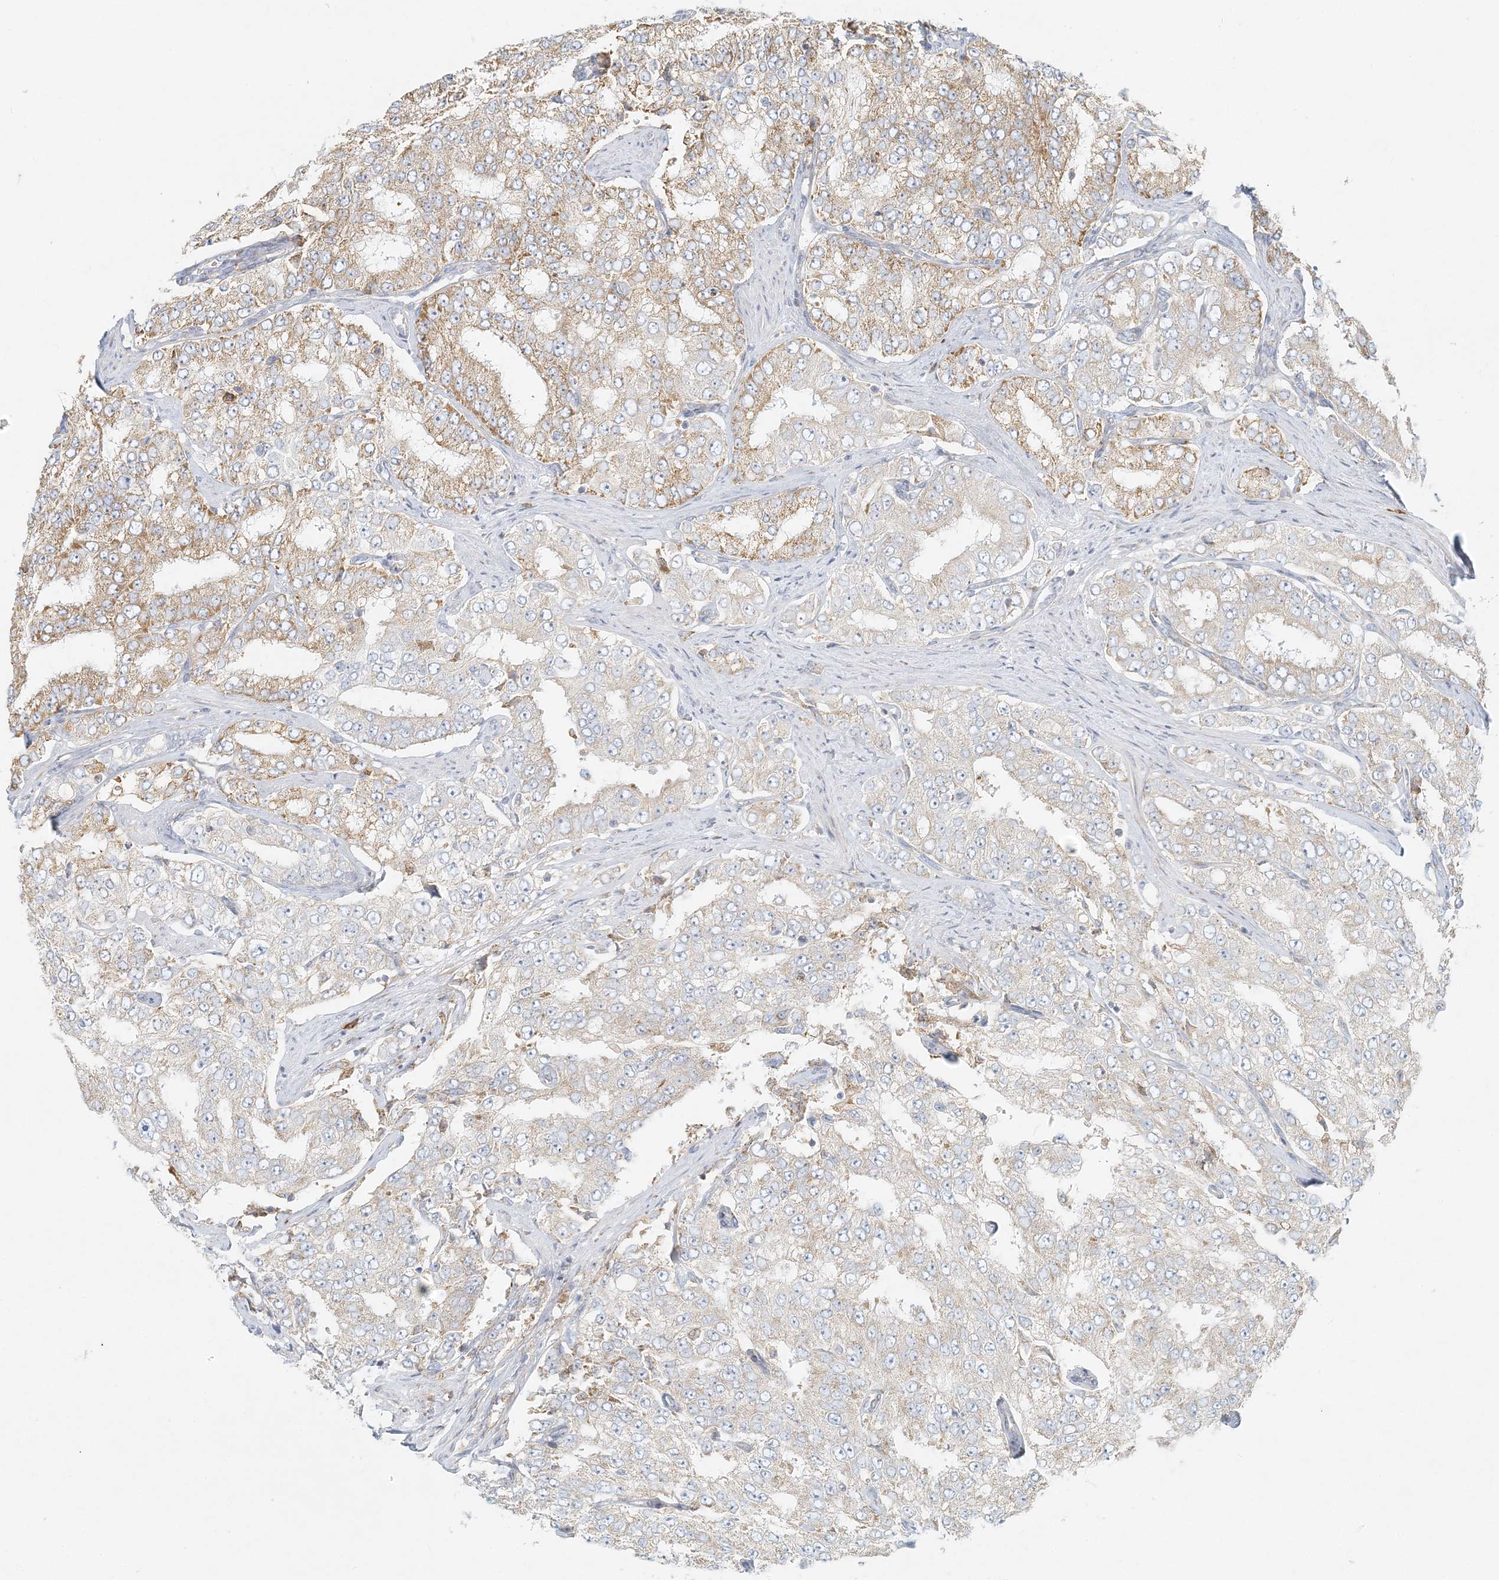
{"staining": {"intensity": "moderate", "quantity": "<25%", "location": "cytoplasmic/membranous"}, "tissue": "prostate cancer", "cell_type": "Tumor cells", "image_type": "cancer", "snomed": [{"axis": "morphology", "description": "Adenocarcinoma, High grade"}, {"axis": "topography", "description": "Prostate"}], "caption": "Prostate adenocarcinoma (high-grade) stained for a protein displays moderate cytoplasmic/membranous positivity in tumor cells.", "gene": "STK11IP", "patient": {"sex": "male", "age": 58}}